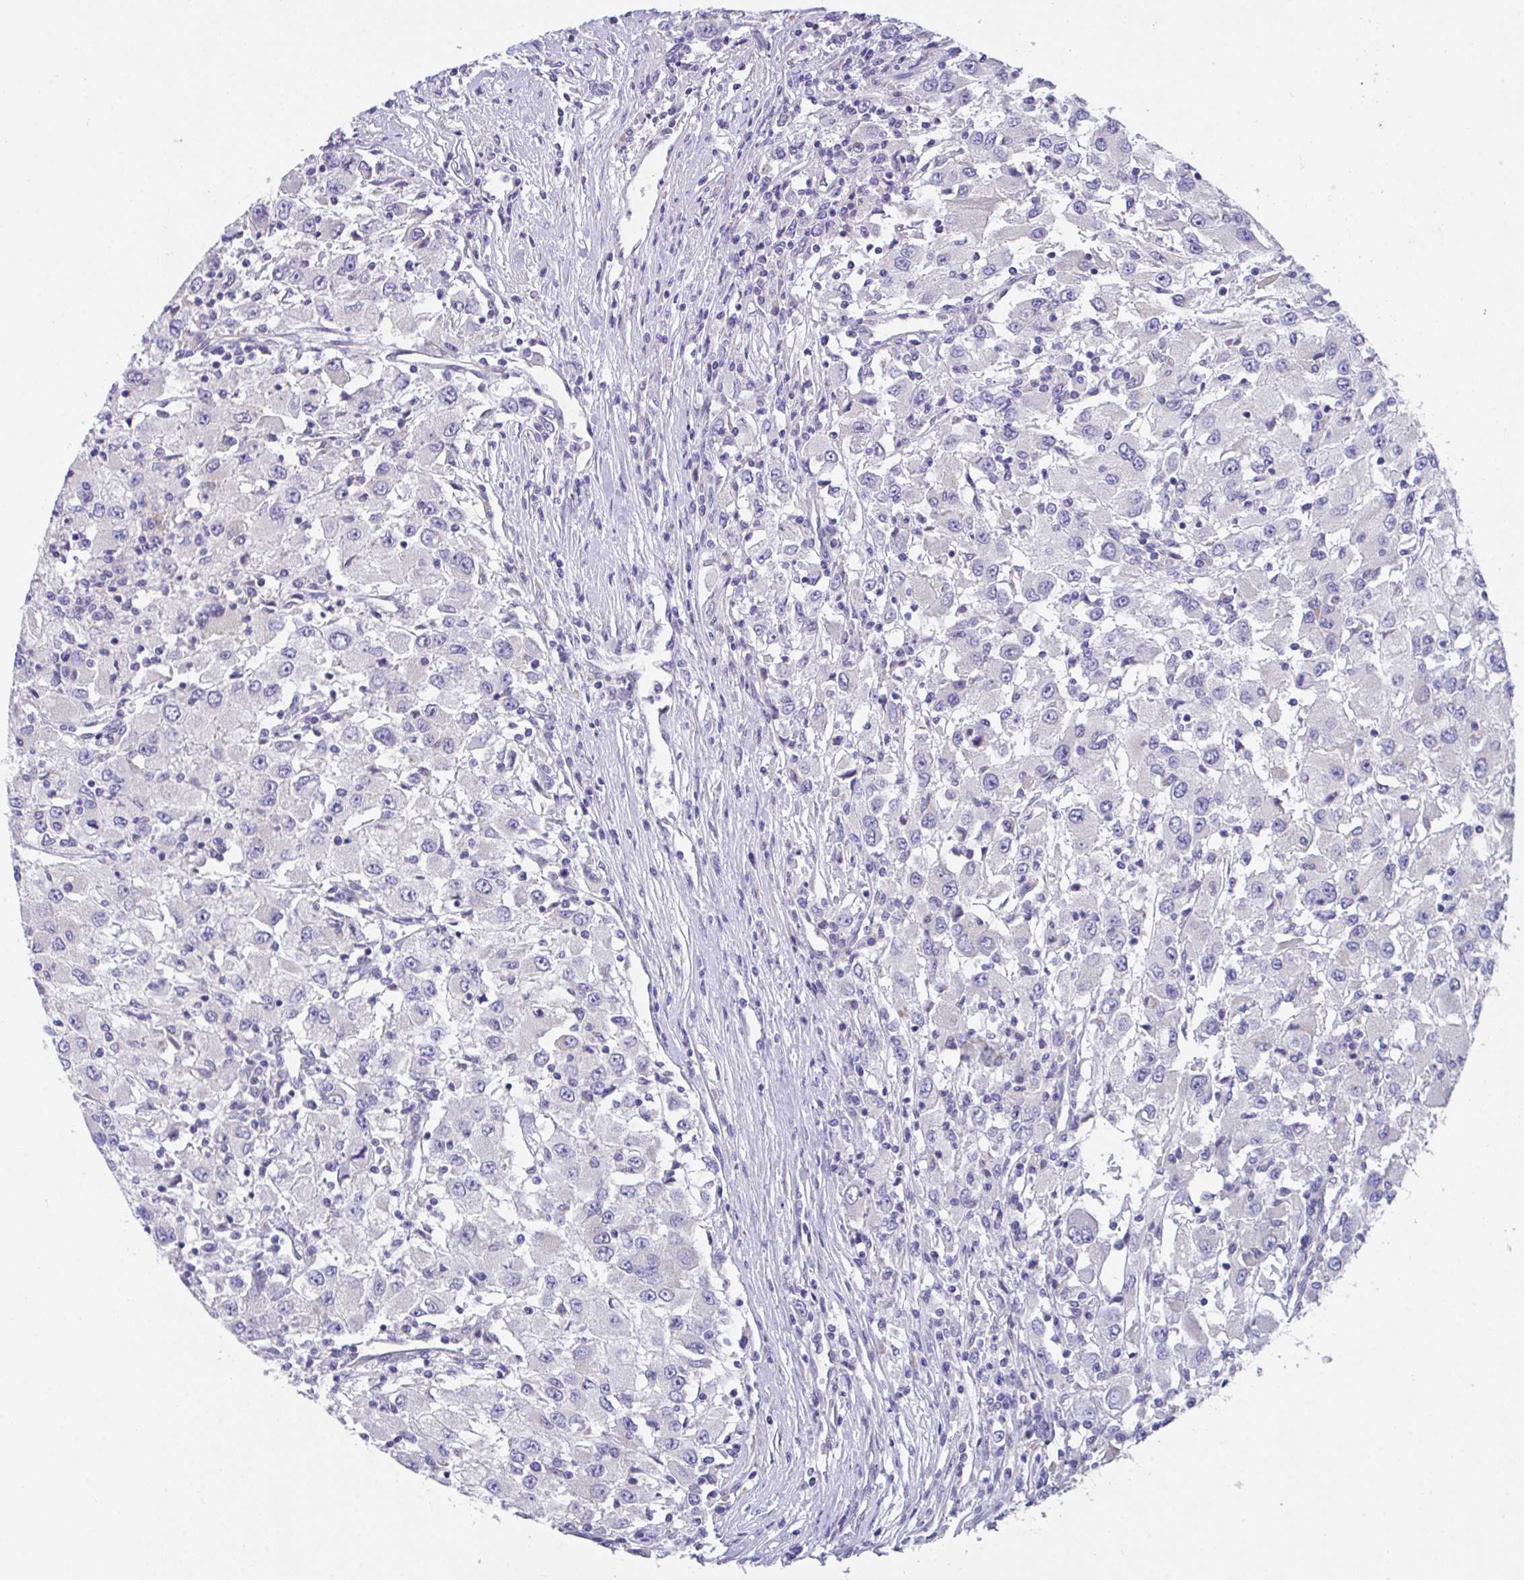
{"staining": {"intensity": "negative", "quantity": "none", "location": "none"}, "tissue": "renal cancer", "cell_type": "Tumor cells", "image_type": "cancer", "snomed": [{"axis": "morphology", "description": "Adenocarcinoma, NOS"}, {"axis": "topography", "description": "Kidney"}], "caption": "DAB immunohistochemical staining of human adenocarcinoma (renal) displays no significant staining in tumor cells. (DAB immunohistochemistry (IHC) visualized using brightfield microscopy, high magnification).", "gene": "MIA3", "patient": {"sex": "female", "age": 67}}